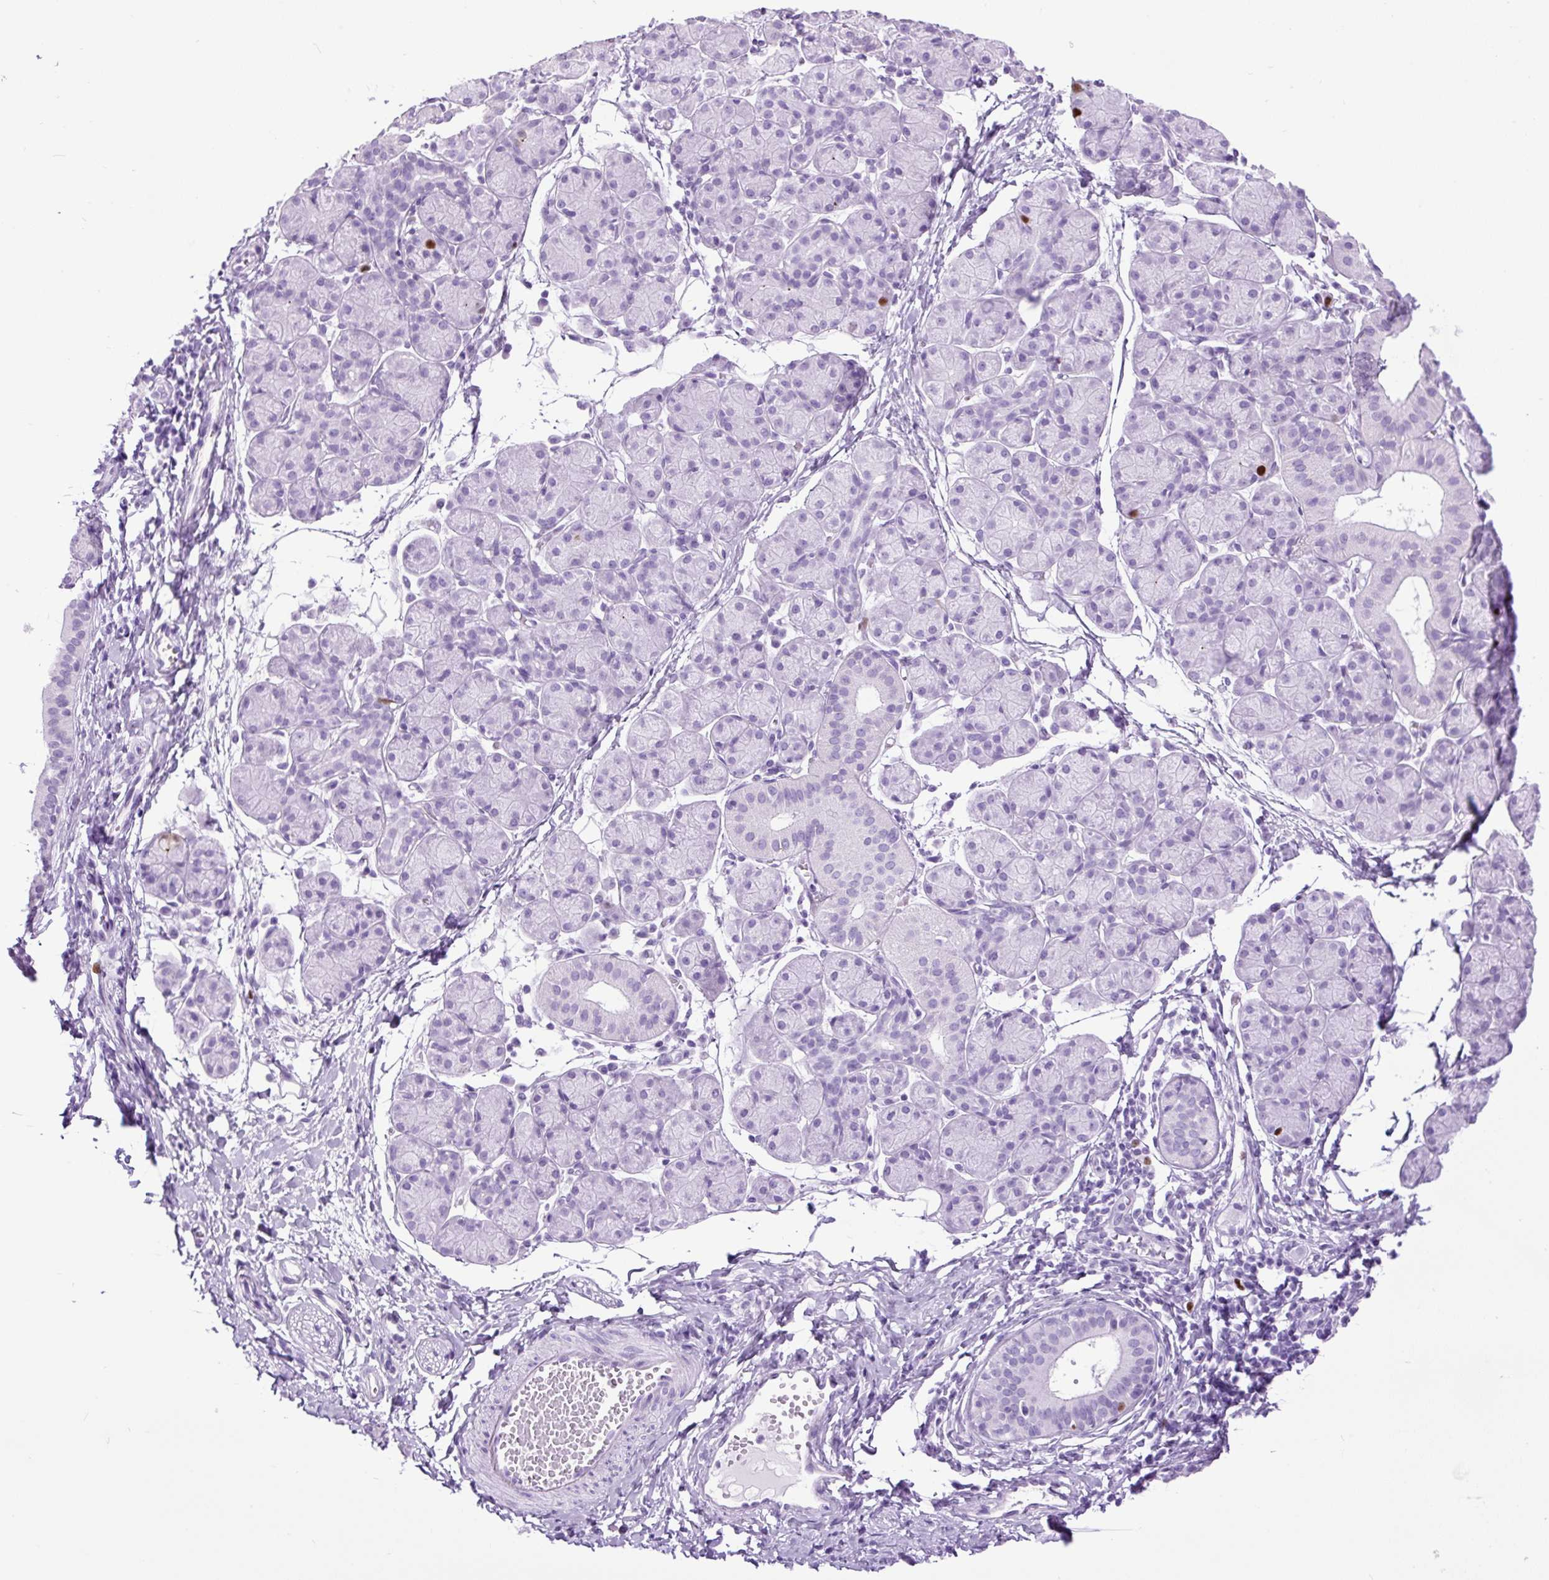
{"staining": {"intensity": "negative", "quantity": "none", "location": "none"}, "tissue": "salivary gland", "cell_type": "Glandular cells", "image_type": "normal", "snomed": [{"axis": "morphology", "description": "Normal tissue, NOS"}, {"axis": "morphology", "description": "Inflammation, NOS"}, {"axis": "topography", "description": "Lymph node"}, {"axis": "topography", "description": "Salivary gland"}], "caption": "A high-resolution histopathology image shows immunohistochemistry staining of unremarkable salivary gland, which demonstrates no significant positivity in glandular cells. (Brightfield microscopy of DAB (3,3'-diaminobenzidine) immunohistochemistry at high magnification).", "gene": "RACGAP1", "patient": {"sex": "male", "age": 3}}